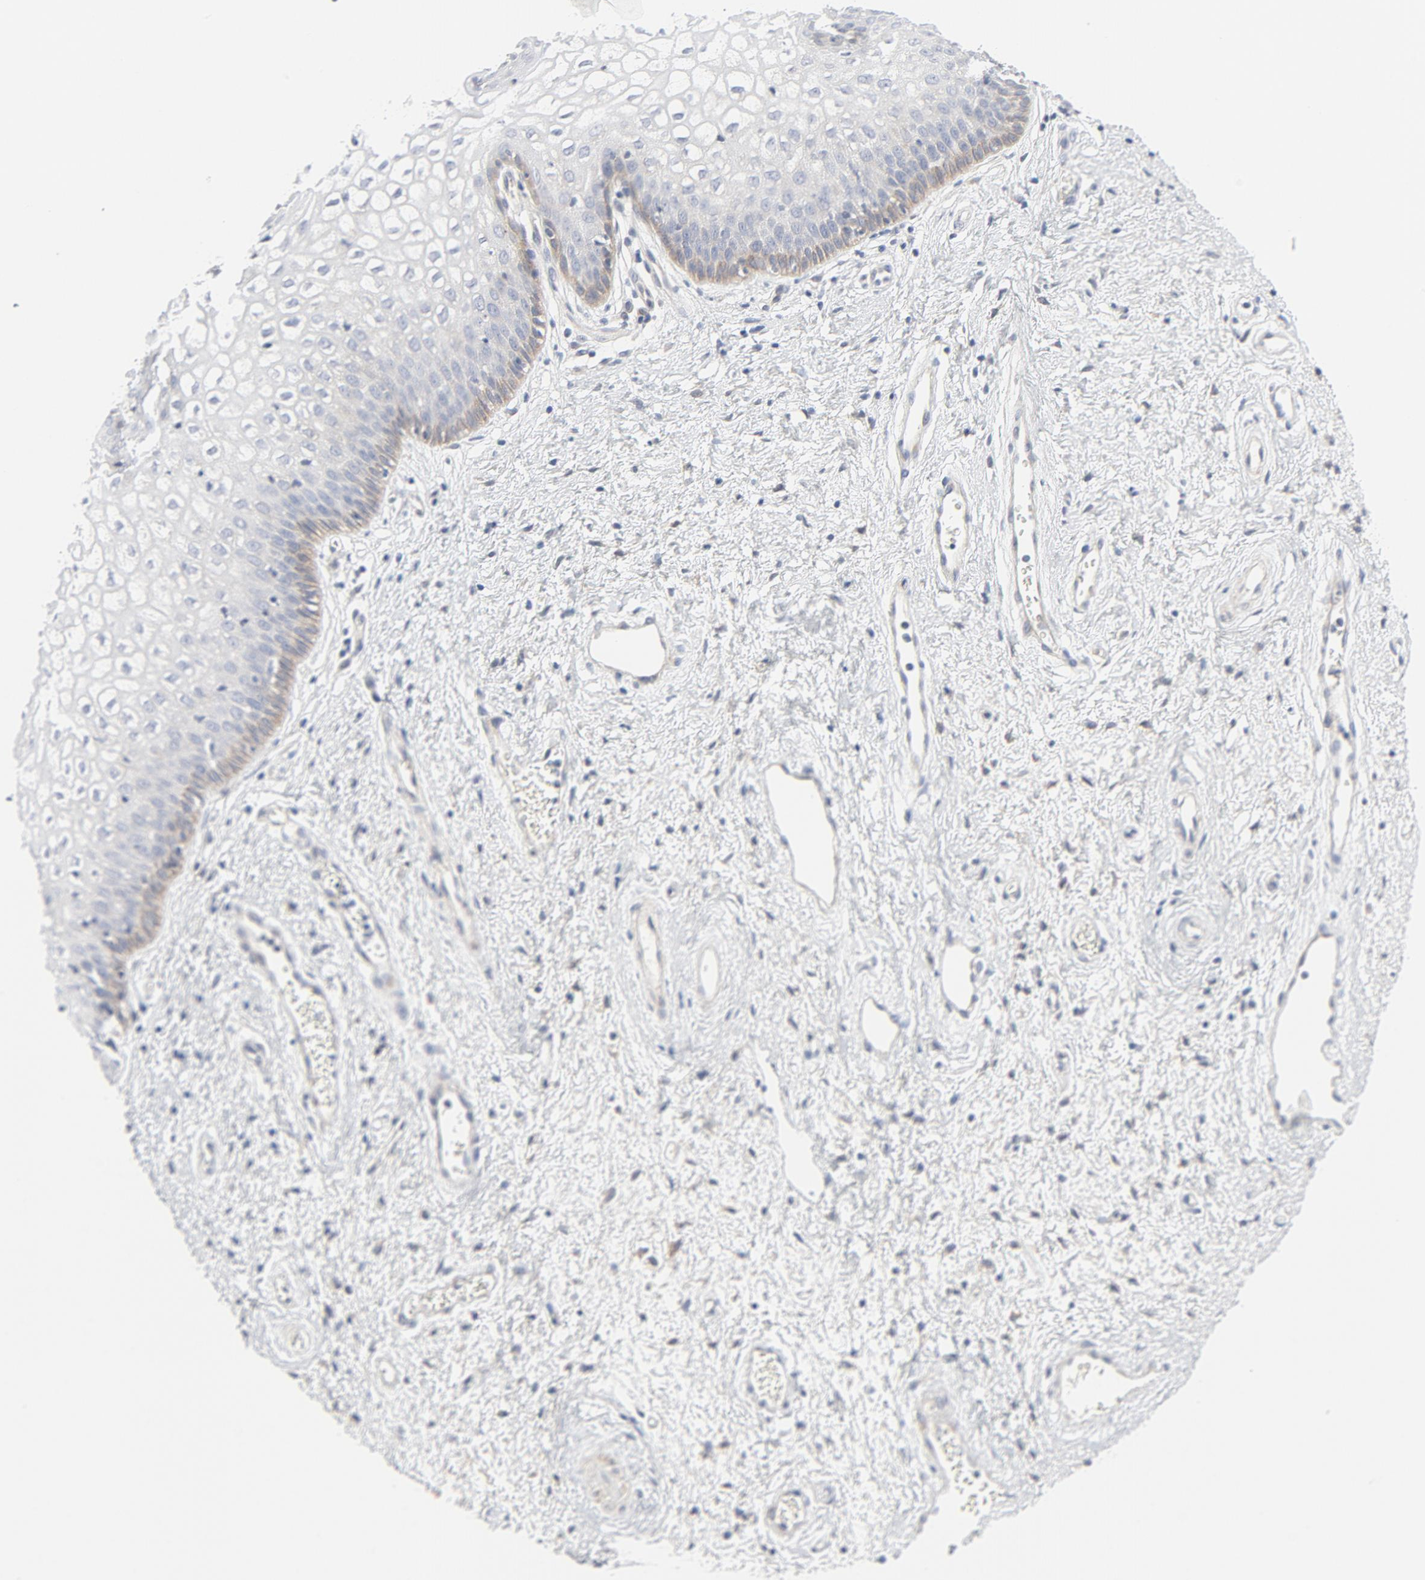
{"staining": {"intensity": "weak", "quantity": "<25%", "location": "cytoplasmic/membranous"}, "tissue": "vagina", "cell_type": "Squamous epithelial cells", "image_type": "normal", "snomed": [{"axis": "morphology", "description": "Normal tissue, NOS"}, {"axis": "topography", "description": "Vagina"}], "caption": "The micrograph exhibits no significant positivity in squamous epithelial cells of vagina. (DAB IHC with hematoxylin counter stain).", "gene": "BAD", "patient": {"sex": "female", "age": 34}}